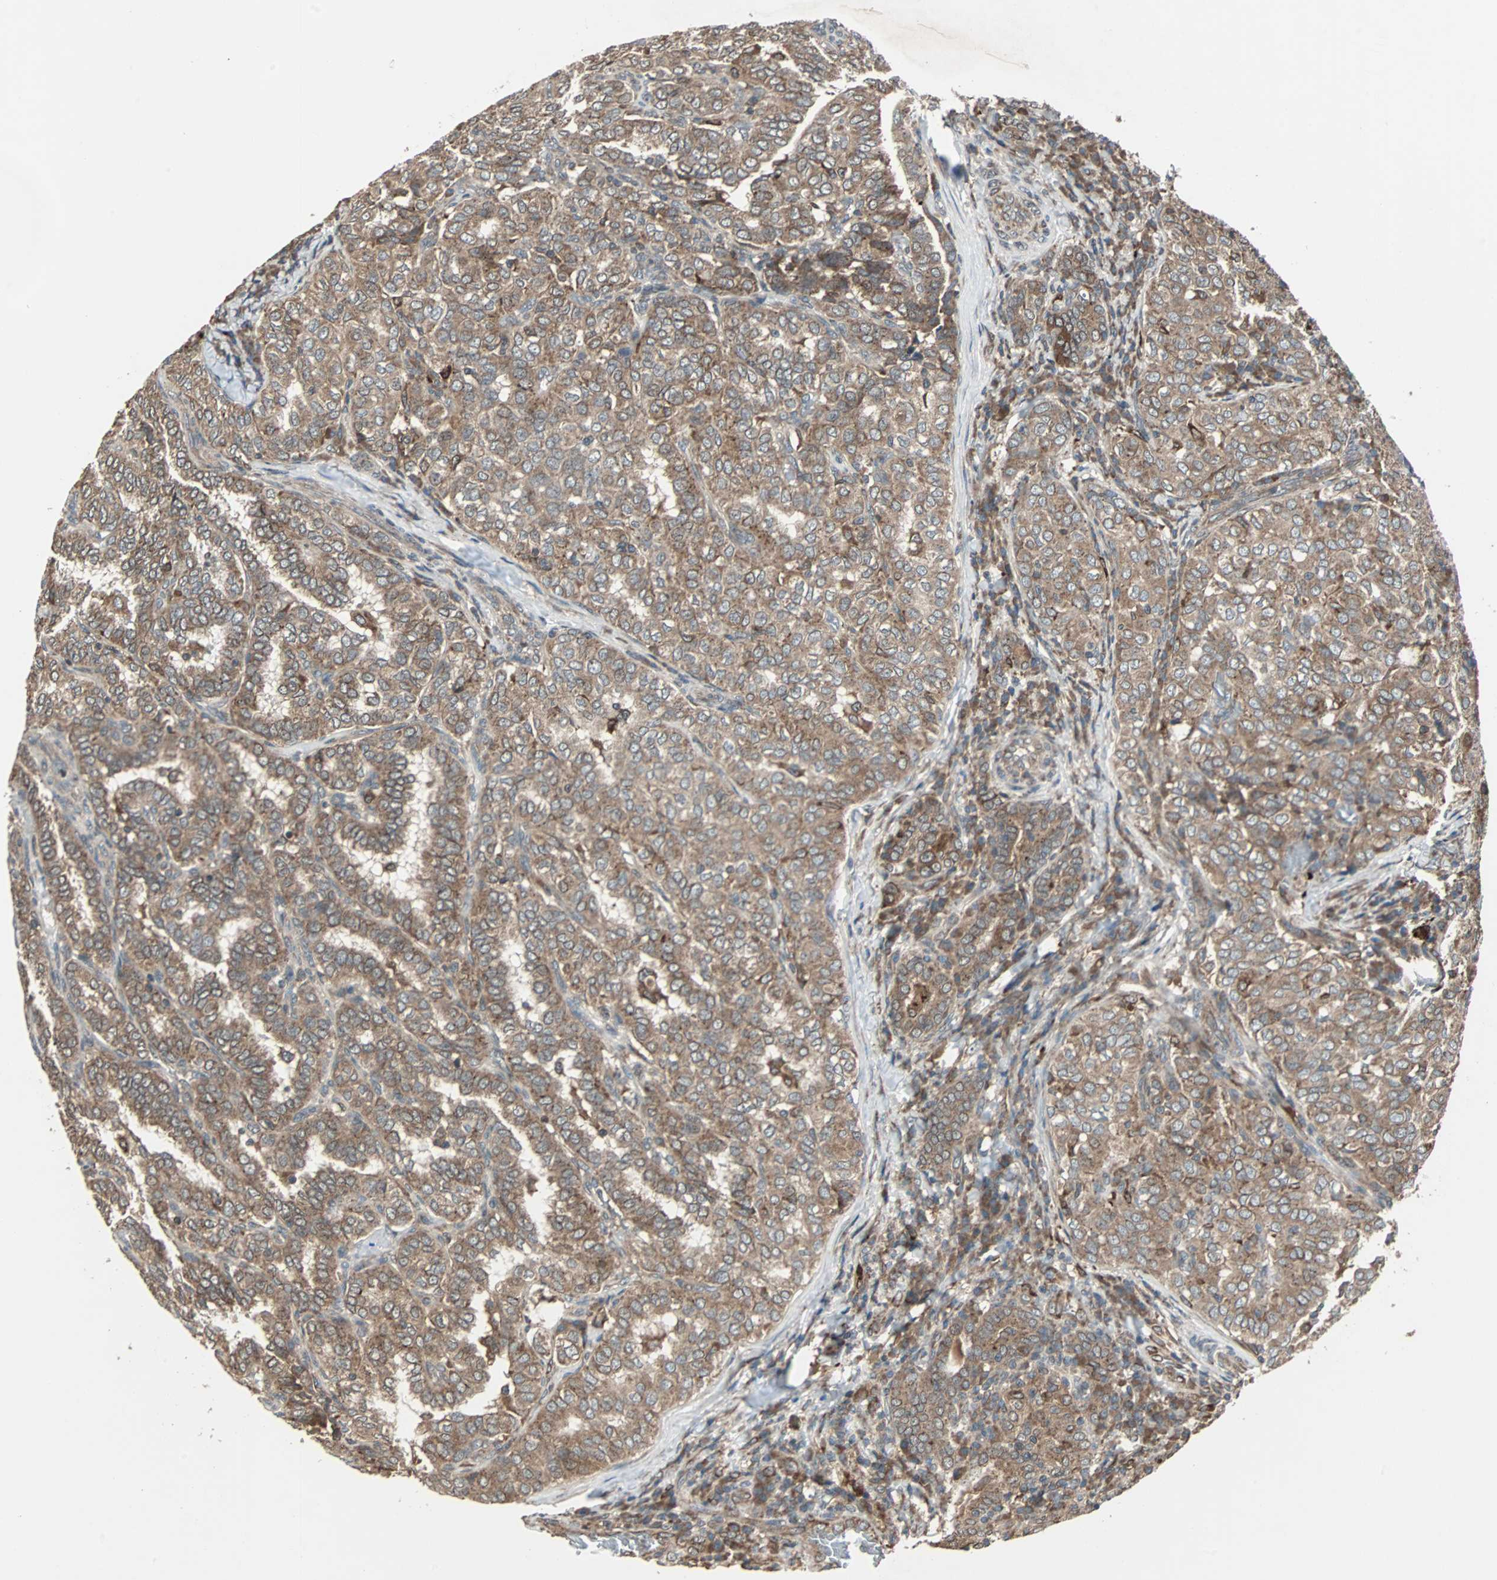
{"staining": {"intensity": "moderate", "quantity": ">75%", "location": "cytoplasmic/membranous"}, "tissue": "thyroid cancer", "cell_type": "Tumor cells", "image_type": "cancer", "snomed": [{"axis": "morphology", "description": "Papillary adenocarcinoma, NOS"}, {"axis": "topography", "description": "Thyroid gland"}], "caption": "A photomicrograph of papillary adenocarcinoma (thyroid) stained for a protein exhibits moderate cytoplasmic/membranous brown staining in tumor cells.", "gene": "RAB7A", "patient": {"sex": "female", "age": 30}}